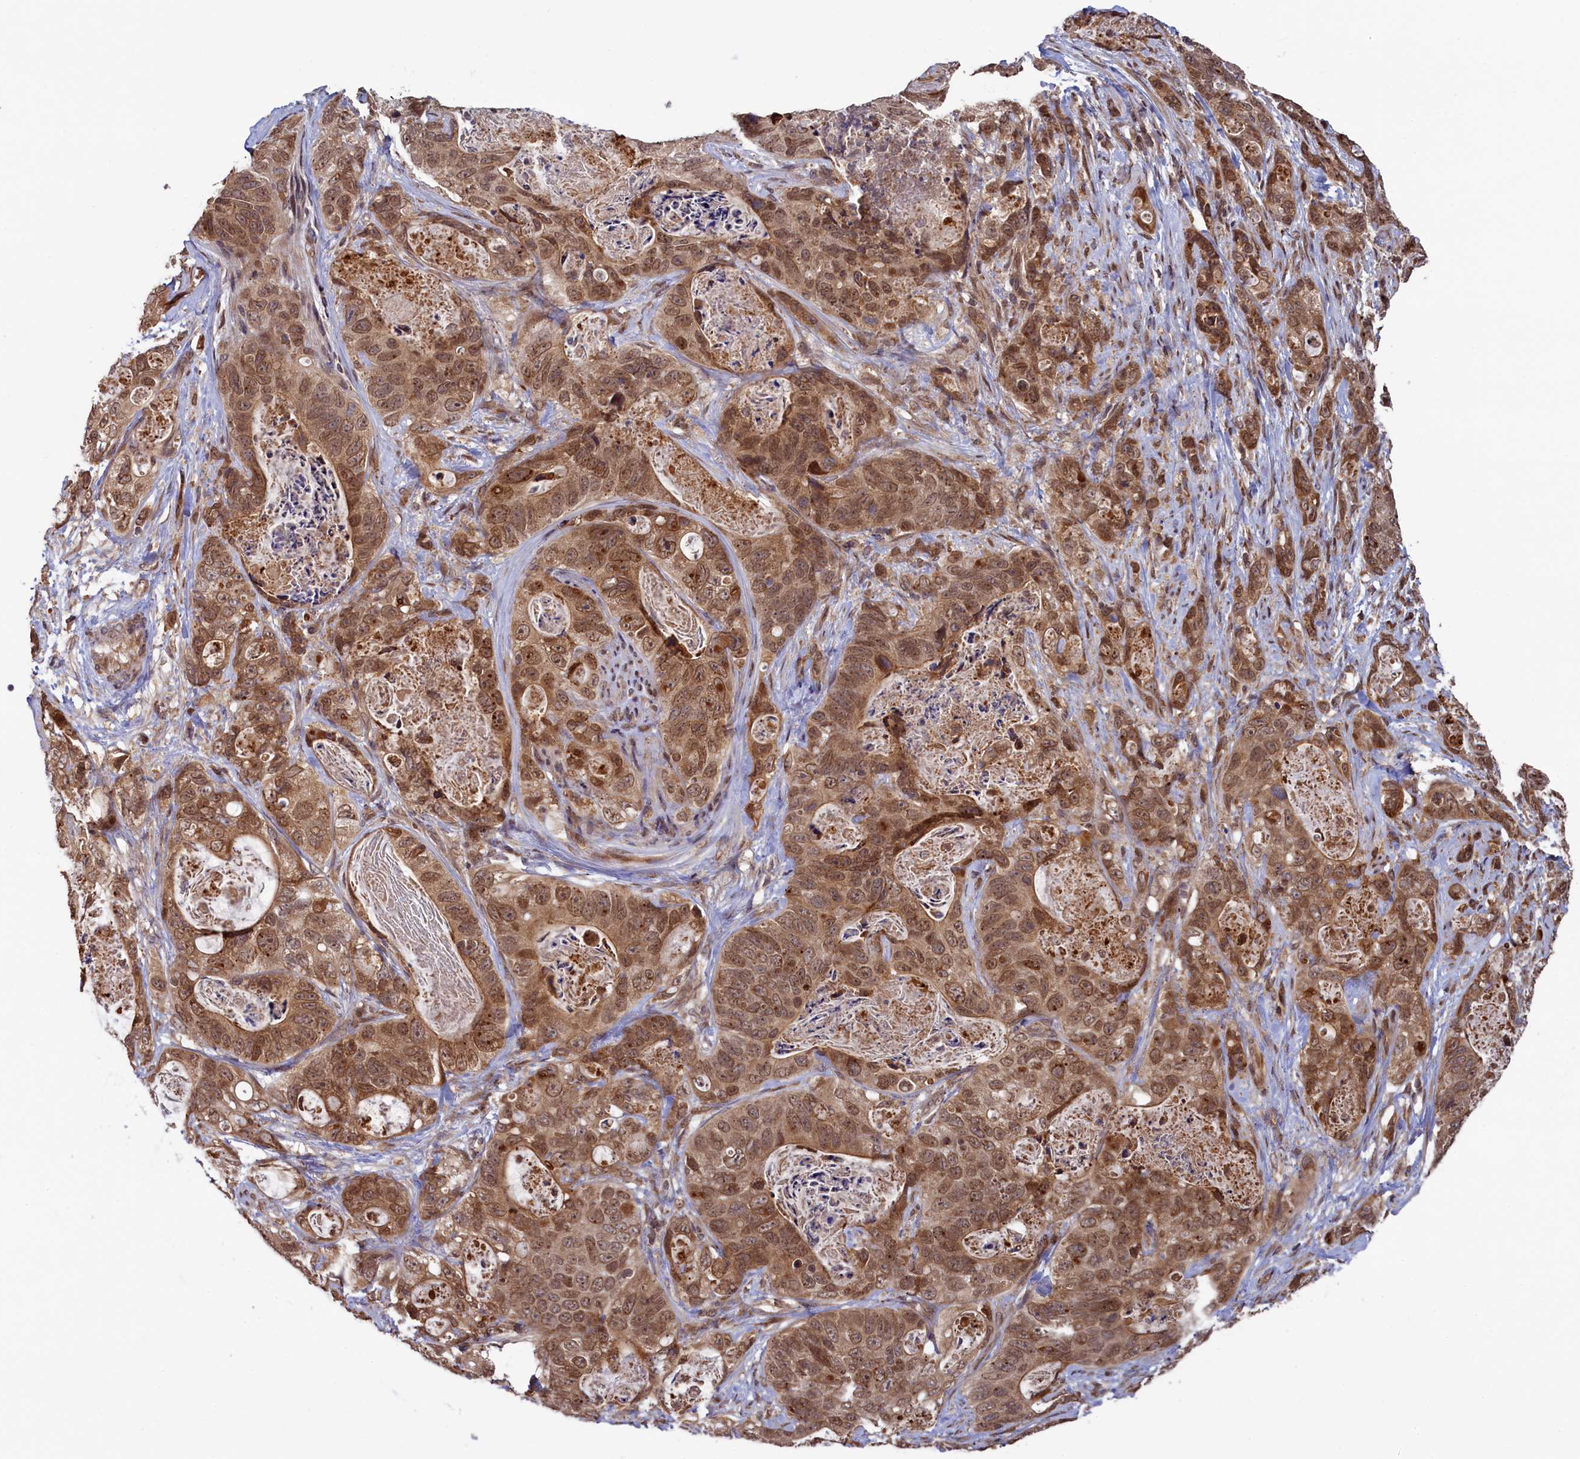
{"staining": {"intensity": "moderate", "quantity": ">75%", "location": "cytoplasmic/membranous,nuclear"}, "tissue": "stomach cancer", "cell_type": "Tumor cells", "image_type": "cancer", "snomed": [{"axis": "morphology", "description": "Normal tissue, NOS"}, {"axis": "morphology", "description": "Adenocarcinoma, NOS"}, {"axis": "topography", "description": "Stomach"}], "caption": "Immunohistochemical staining of human stomach cancer exhibits medium levels of moderate cytoplasmic/membranous and nuclear staining in about >75% of tumor cells.", "gene": "NAE1", "patient": {"sex": "female", "age": 89}}